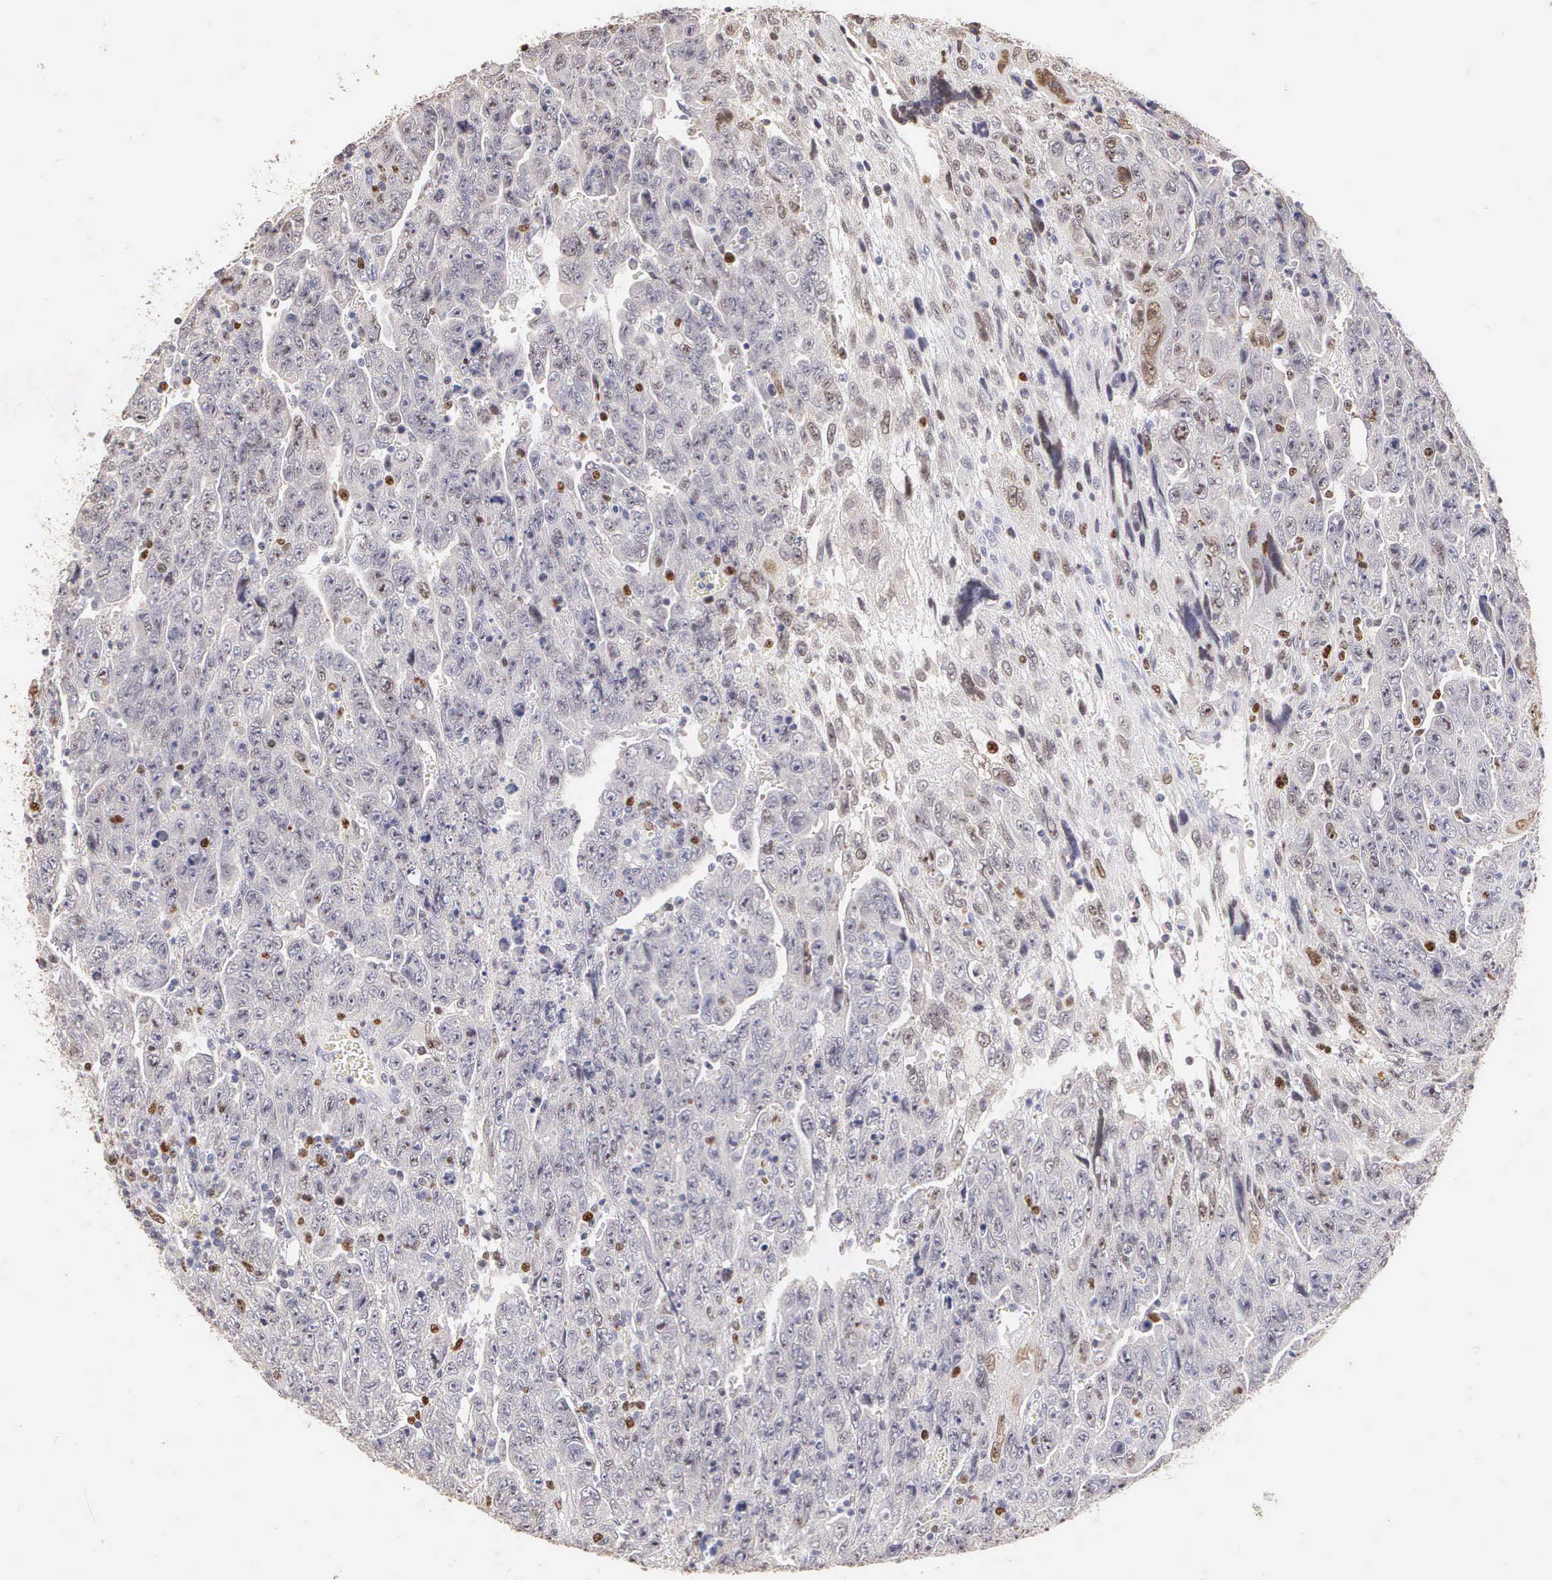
{"staining": {"intensity": "moderate", "quantity": "<25%", "location": "nuclear"}, "tissue": "testis cancer", "cell_type": "Tumor cells", "image_type": "cancer", "snomed": [{"axis": "morphology", "description": "Carcinoma, Embryonal, NOS"}, {"axis": "topography", "description": "Testis"}], "caption": "A brown stain labels moderate nuclear positivity of a protein in testis cancer tumor cells.", "gene": "MKI67", "patient": {"sex": "male", "age": 28}}